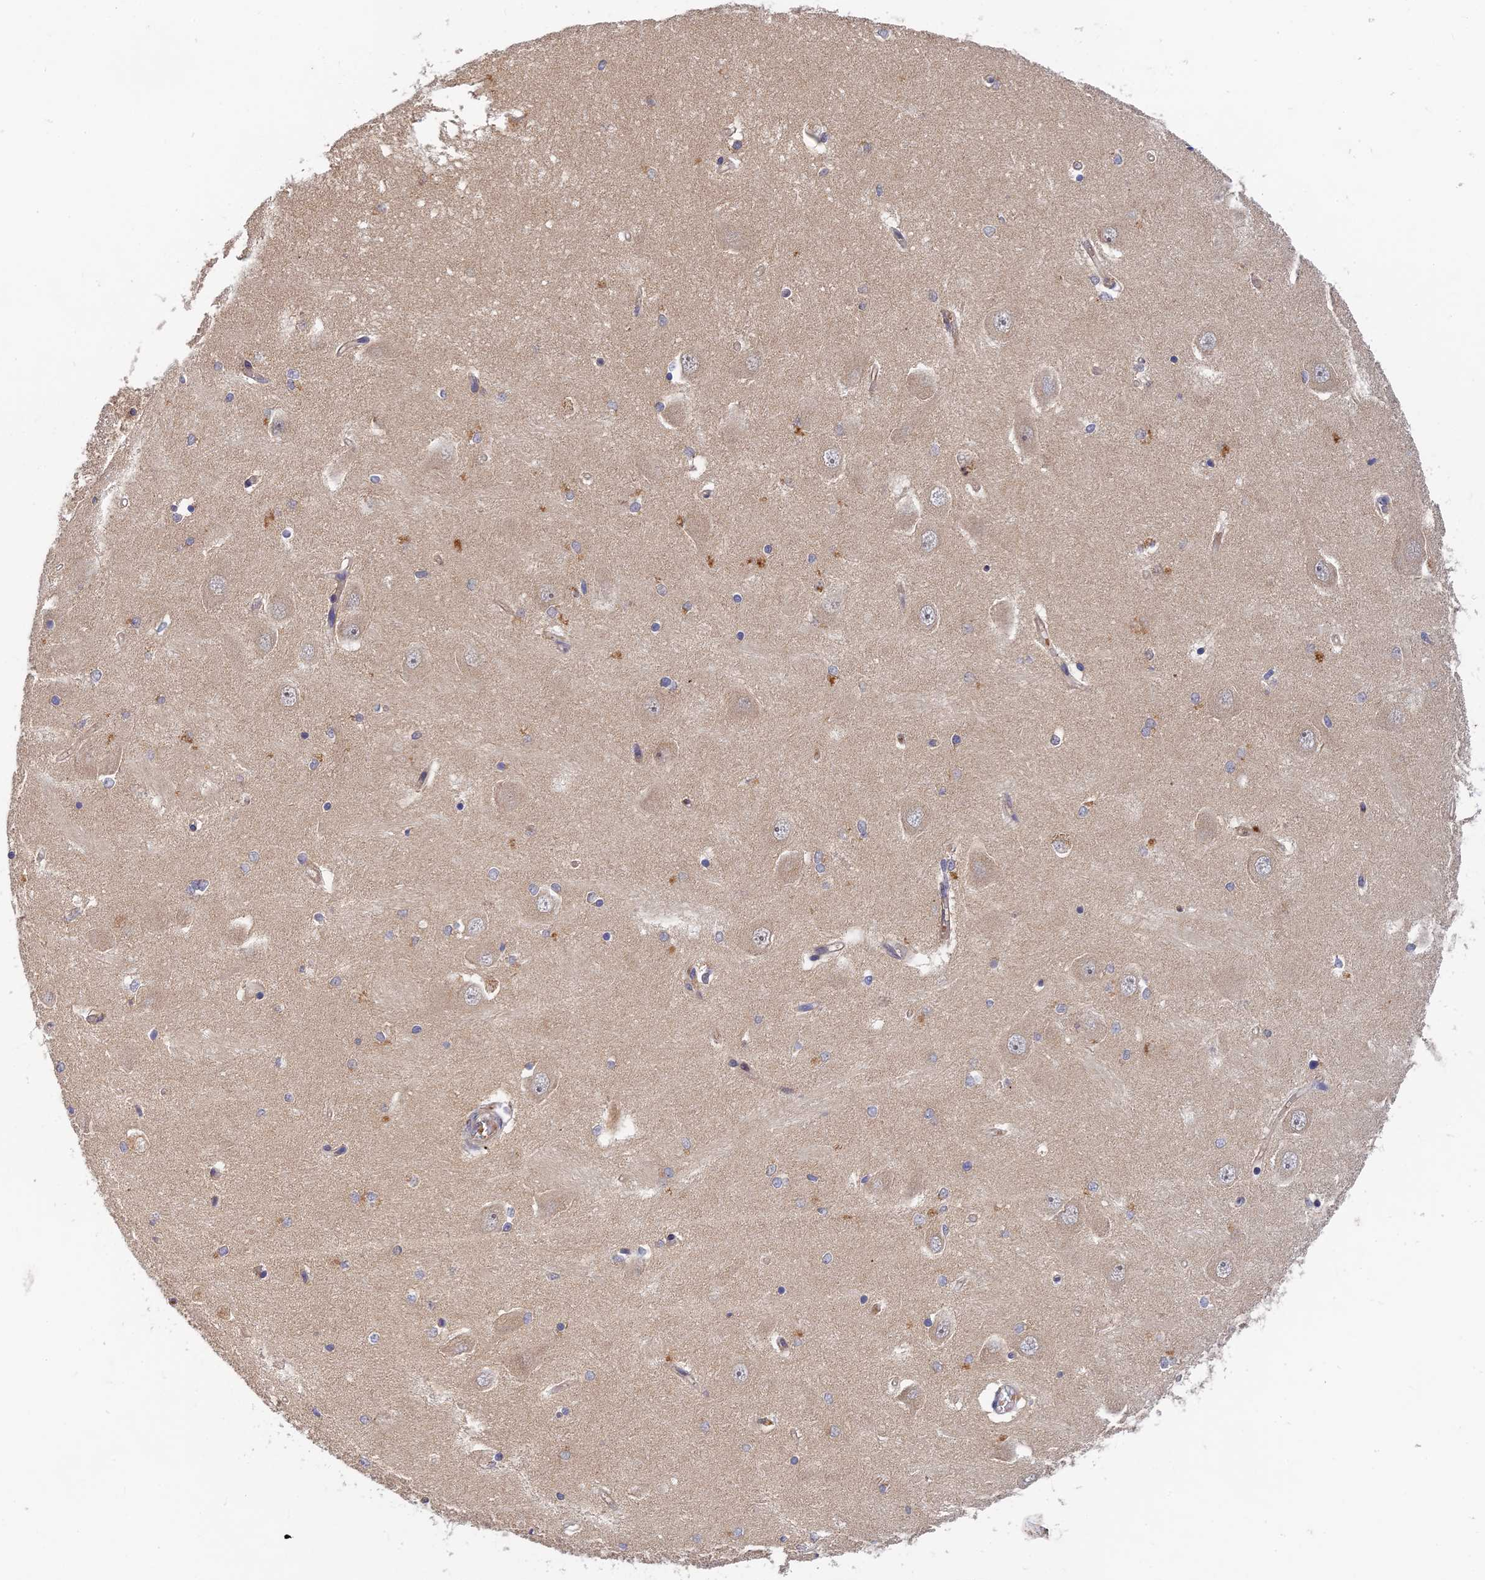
{"staining": {"intensity": "moderate", "quantity": "<25%", "location": "cytoplasmic/membranous"}, "tissue": "hippocampus", "cell_type": "Glial cells", "image_type": "normal", "snomed": [{"axis": "morphology", "description": "Normal tissue, NOS"}, {"axis": "topography", "description": "Hippocampus"}], "caption": "Protein expression analysis of normal hippocampus shows moderate cytoplasmic/membranous expression in approximately <25% of glial cells. The staining was performed using DAB, with brown indicating positive protein expression. Nuclei are stained blue with hematoxylin.", "gene": "FAM151B", "patient": {"sex": "male", "age": 45}}